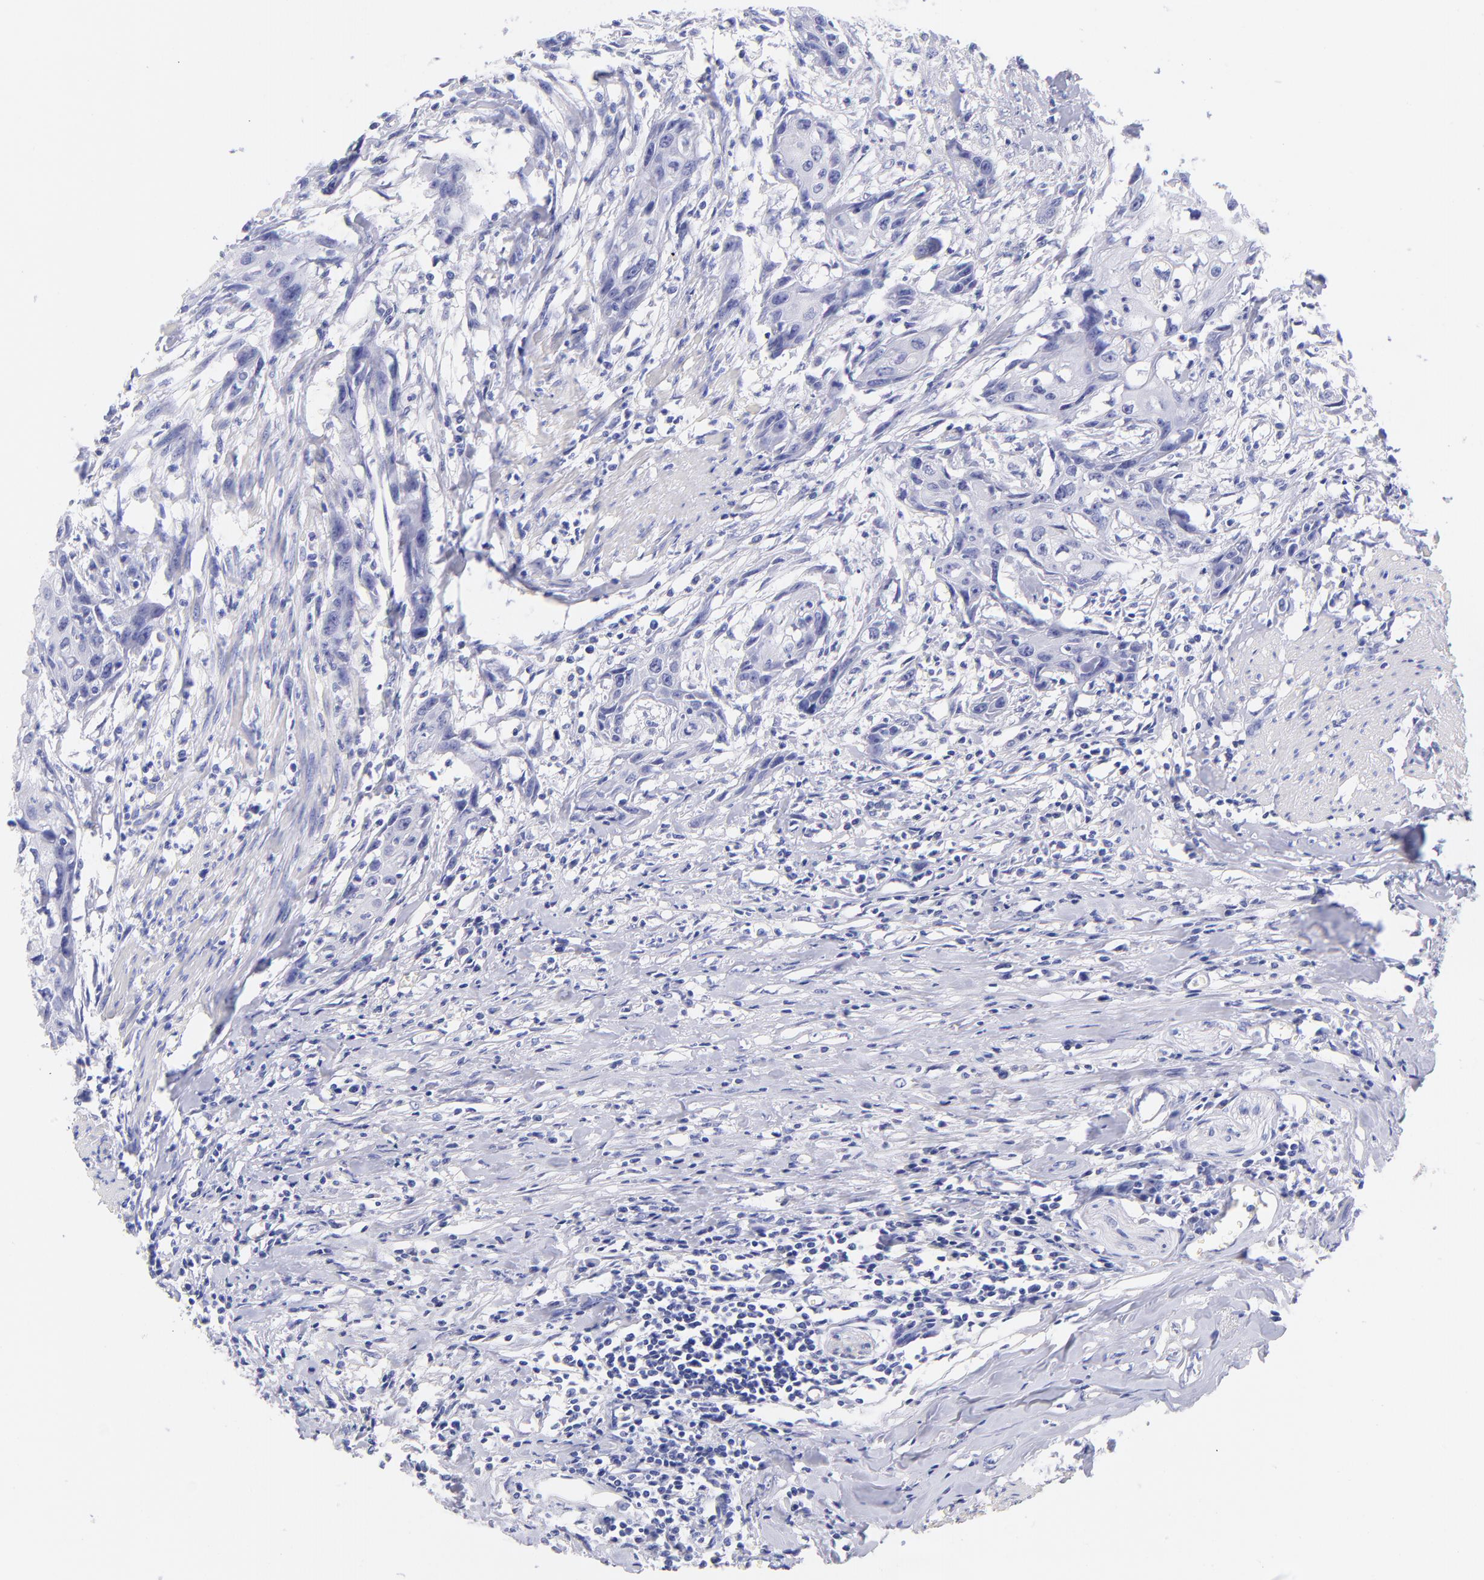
{"staining": {"intensity": "negative", "quantity": "none", "location": "none"}, "tissue": "urothelial cancer", "cell_type": "Tumor cells", "image_type": "cancer", "snomed": [{"axis": "morphology", "description": "Urothelial carcinoma, High grade"}, {"axis": "topography", "description": "Urinary bladder"}], "caption": "There is no significant expression in tumor cells of urothelial cancer. (DAB IHC visualized using brightfield microscopy, high magnification).", "gene": "RAB3B", "patient": {"sex": "male", "age": 54}}